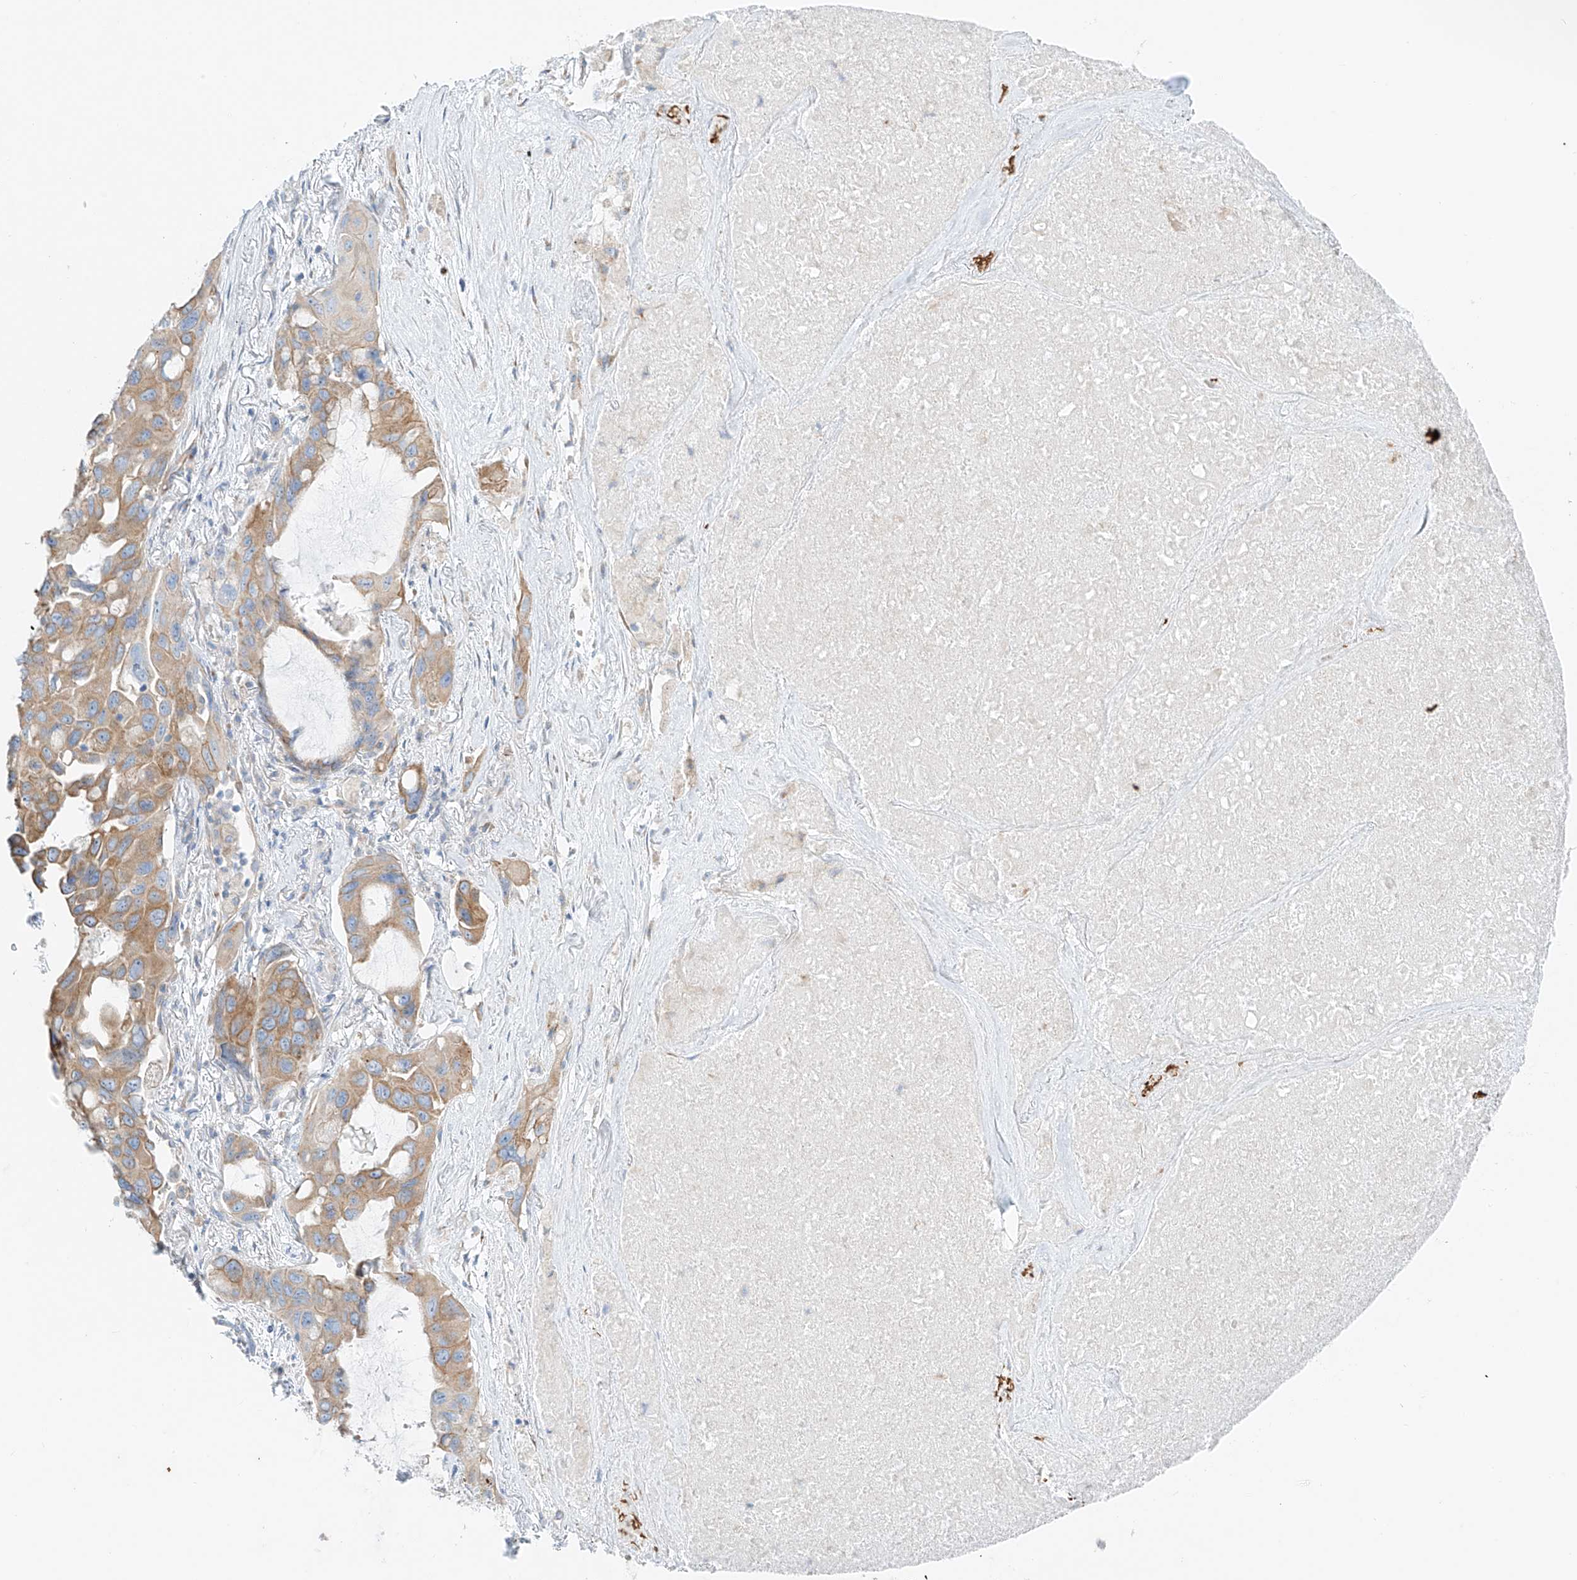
{"staining": {"intensity": "moderate", "quantity": ">75%", "location": "cytoplasmic/membranous"}, "tissue": "lung cancer", "cell_type": "Tumor cells", "image_type": "cancer", "snomed": [{"axis": "morphology", "description": "Squamous cell carcinoma, NOS"}, {"axis": "topography", "description": "Lung"}], "caption": "Moderate cytoplasmic/membranous expression for a protein is present in approximately >75% of tumor cells of lung cancer using IHC.", "gene": "EIPR1", "patient": {"sex": "female", "age": 73}}